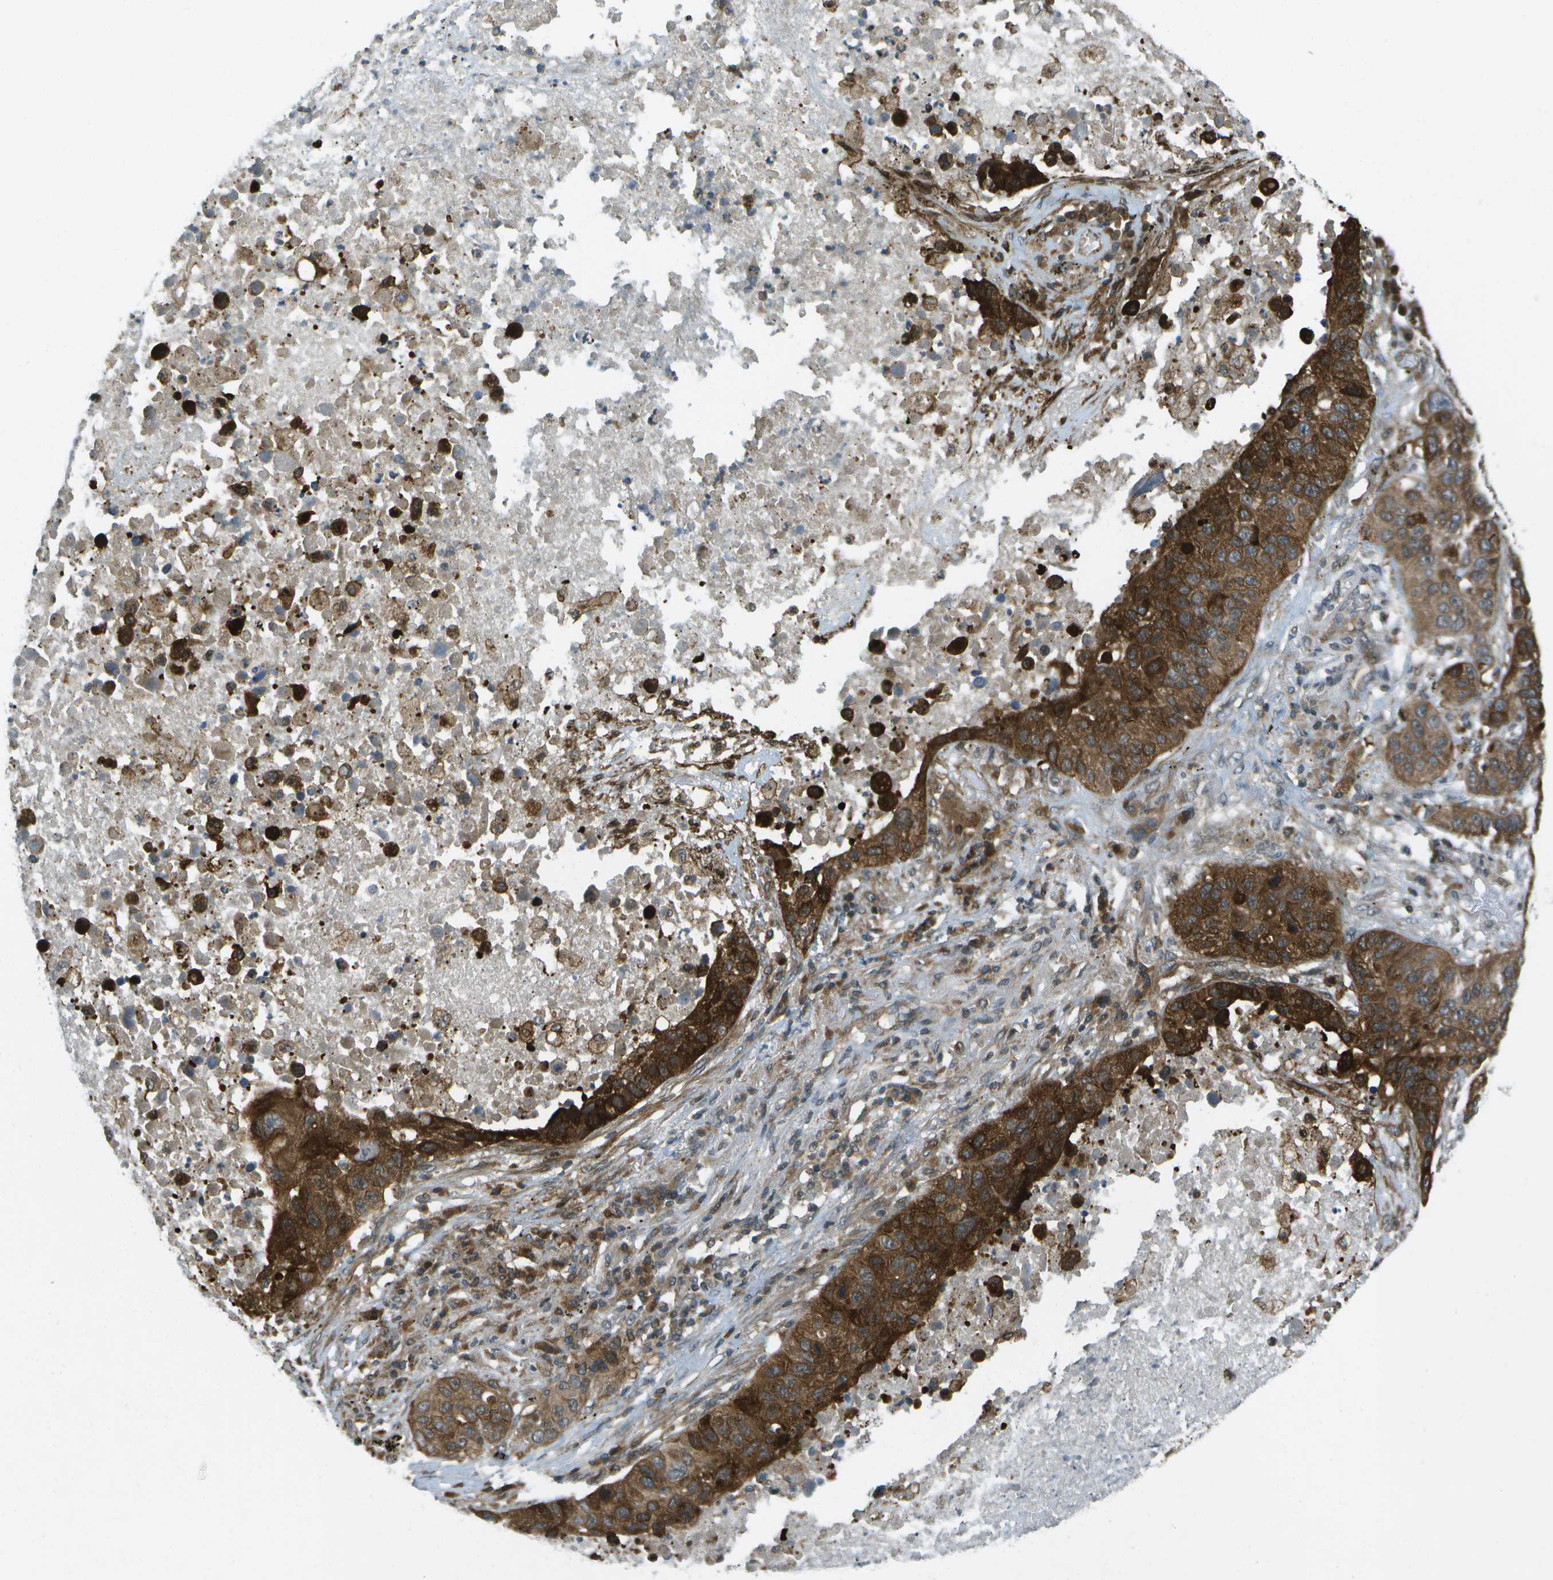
{"staining": {"intensity": "strong", "quantity": ">75%", "location": "cytoplasmic/membranous"}, "tissue": "lung cancer", "cell_type": "Tumor cells", "image_type": "cancer", "snomed": [{"axis": "morphology", "description": "Squamous cell carcinoma, NOS"}, {"axis": "topography", "description": "Lung"}], "caption": "A histopathology image of human lung squamous cell carcinoma stained for a protein displays strong cytoplasmic/membranous brown staining in tumor cells.", "gene": "TMEM19", "patient": {"sex": "male", "age": 57}}